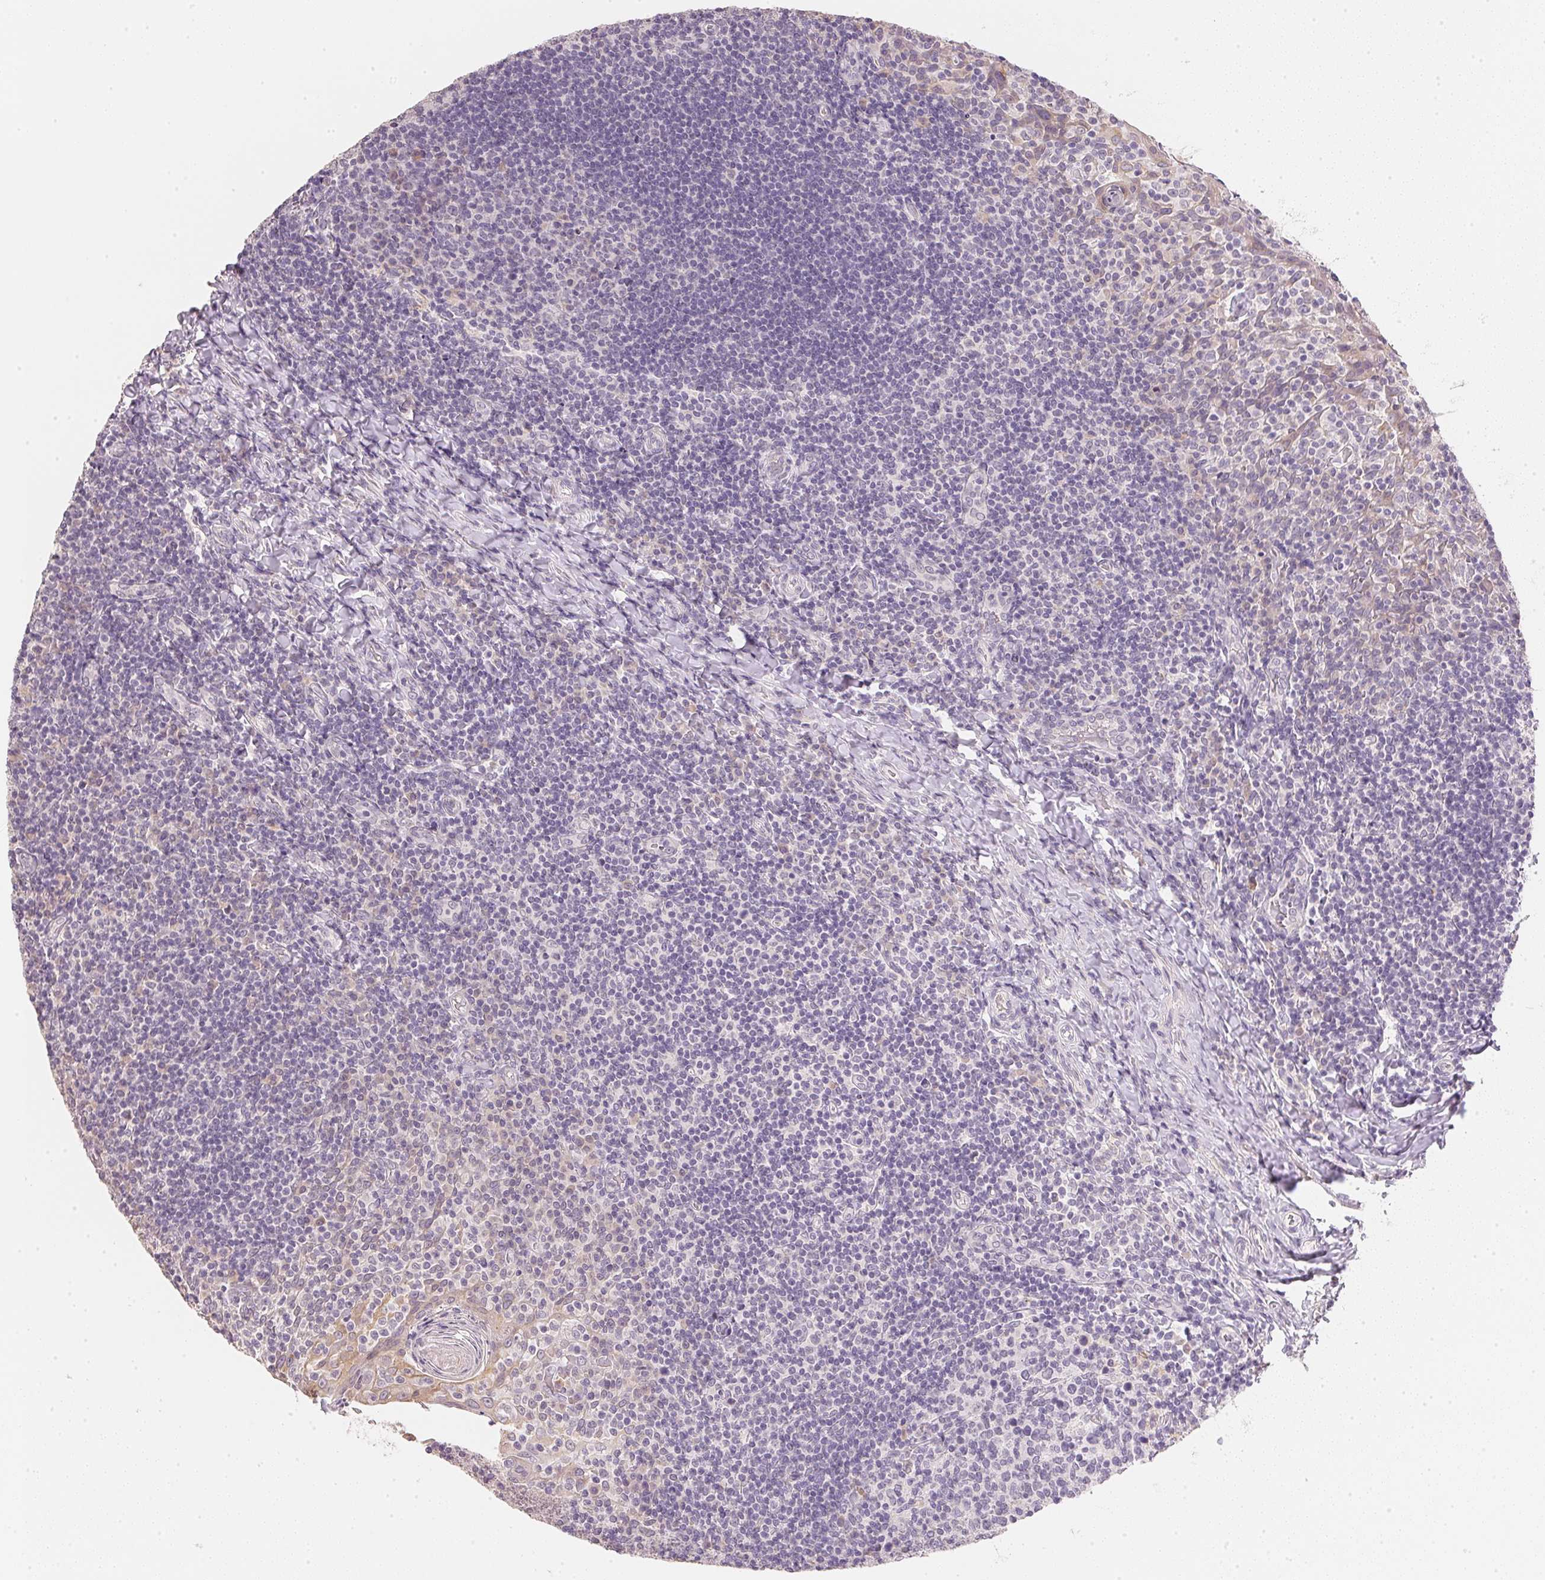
{"staining": {"intensity": "negative", "quantity": "none", "location": "none"}, "tissue": "tonsil", "cell_type": "Germinal center cells", "image_type": "normal", "snomed": [{"axis": "morphology", "description": "Normal tissue, NOS"}, {"axis": "topography", "description": "Tonsil"}], "caption": "IHC micrograph of normal human tonsil stained for a protein (brown), which exhibits no expression in germinal center cells.", "gene": "DHCR24", "patient": {"sex": "female", "age": 10}}